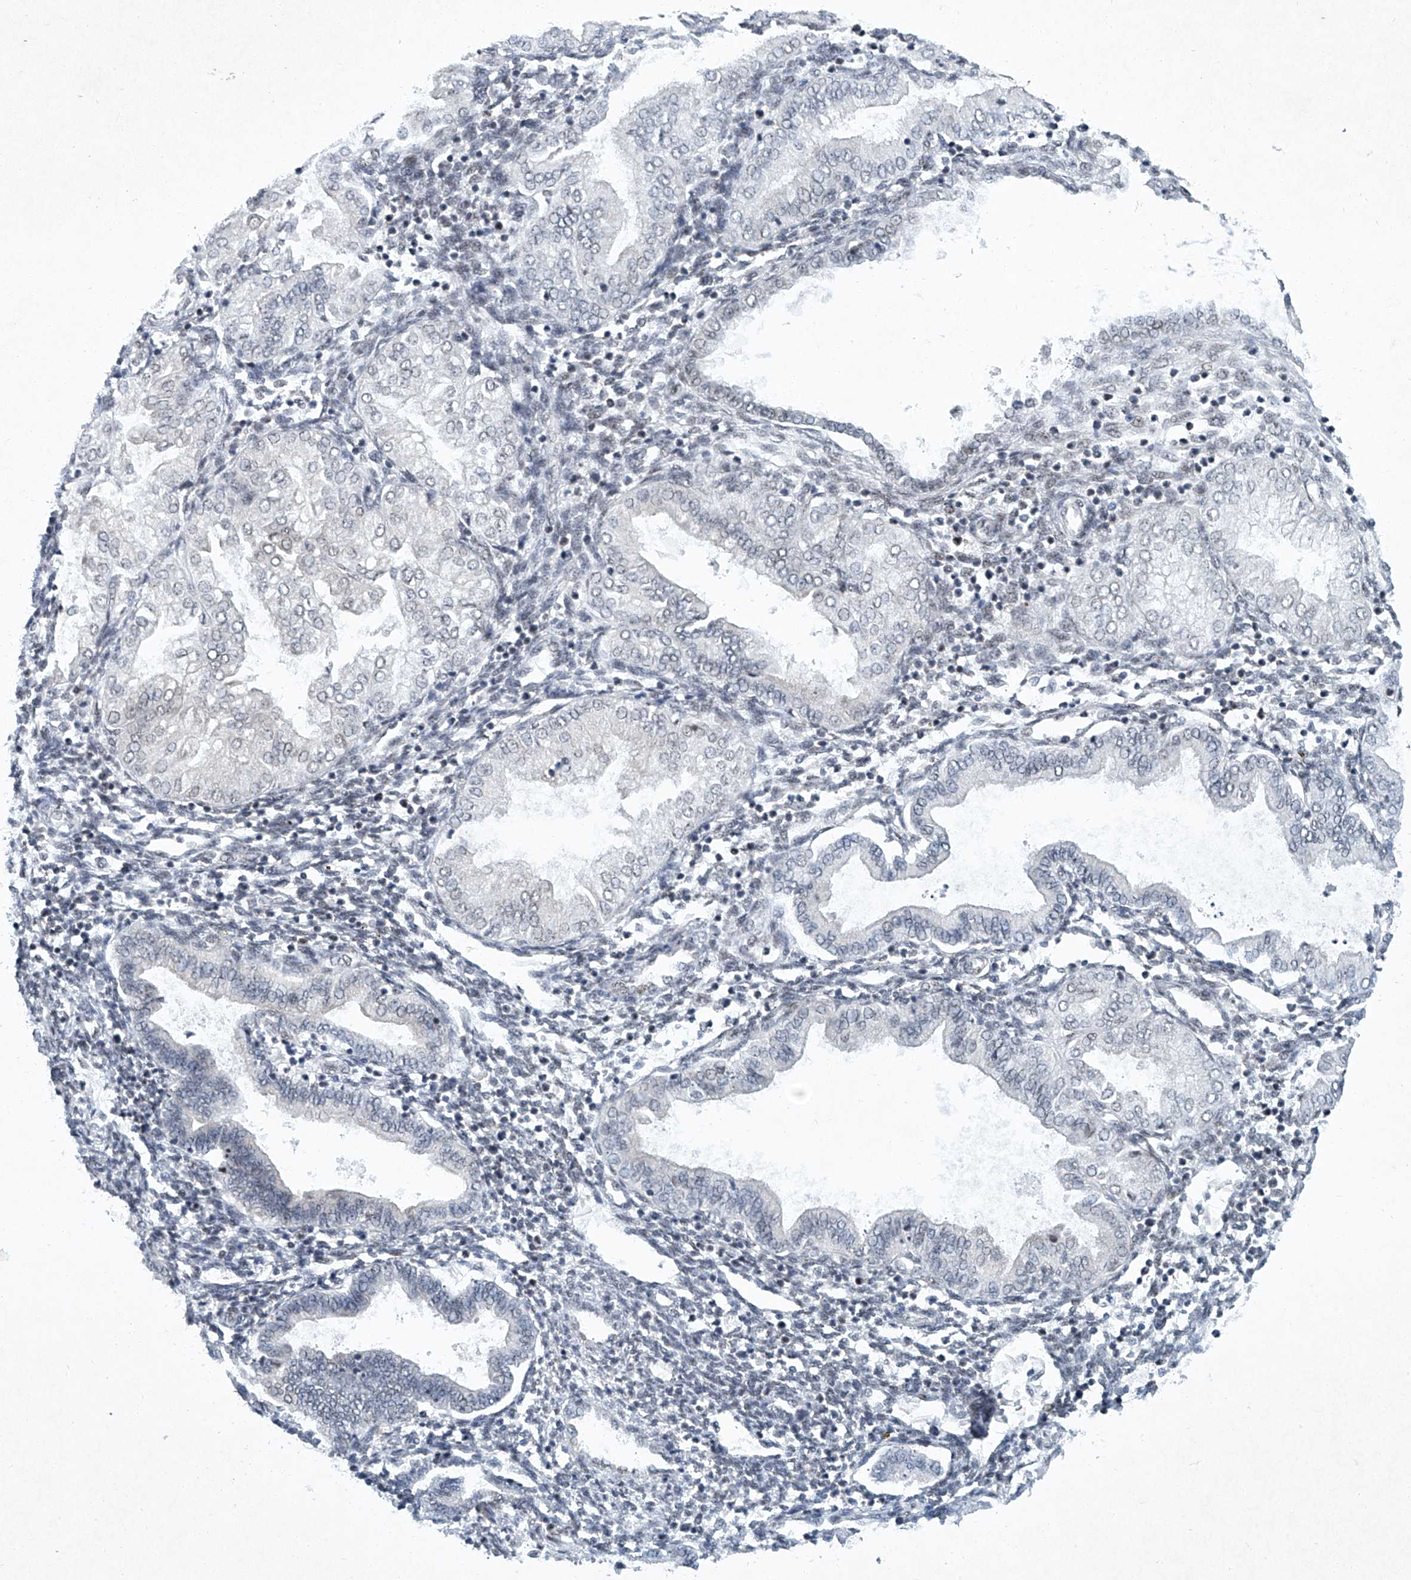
{"staining": {"intensity": "weak", "quantity": "25%-75%", "location": "nuclear"}, "tissue": "endometrium", "cell_type": "Cells in endometrial stroma", "image_type": "normal", "snomed": [{"axis": "morphology", "description": "Normal tissue, NOS"}, {"axis": "topography", "description": "Endometrium"}], "caption": "This micrograph shows IHC staining of benign endometrium, with low weak nuclear staining in approximately 25%-75% of cells in endometrial stroma.", "gene": "TFDP1", "patient": {"sex": "female", "age": 53}}